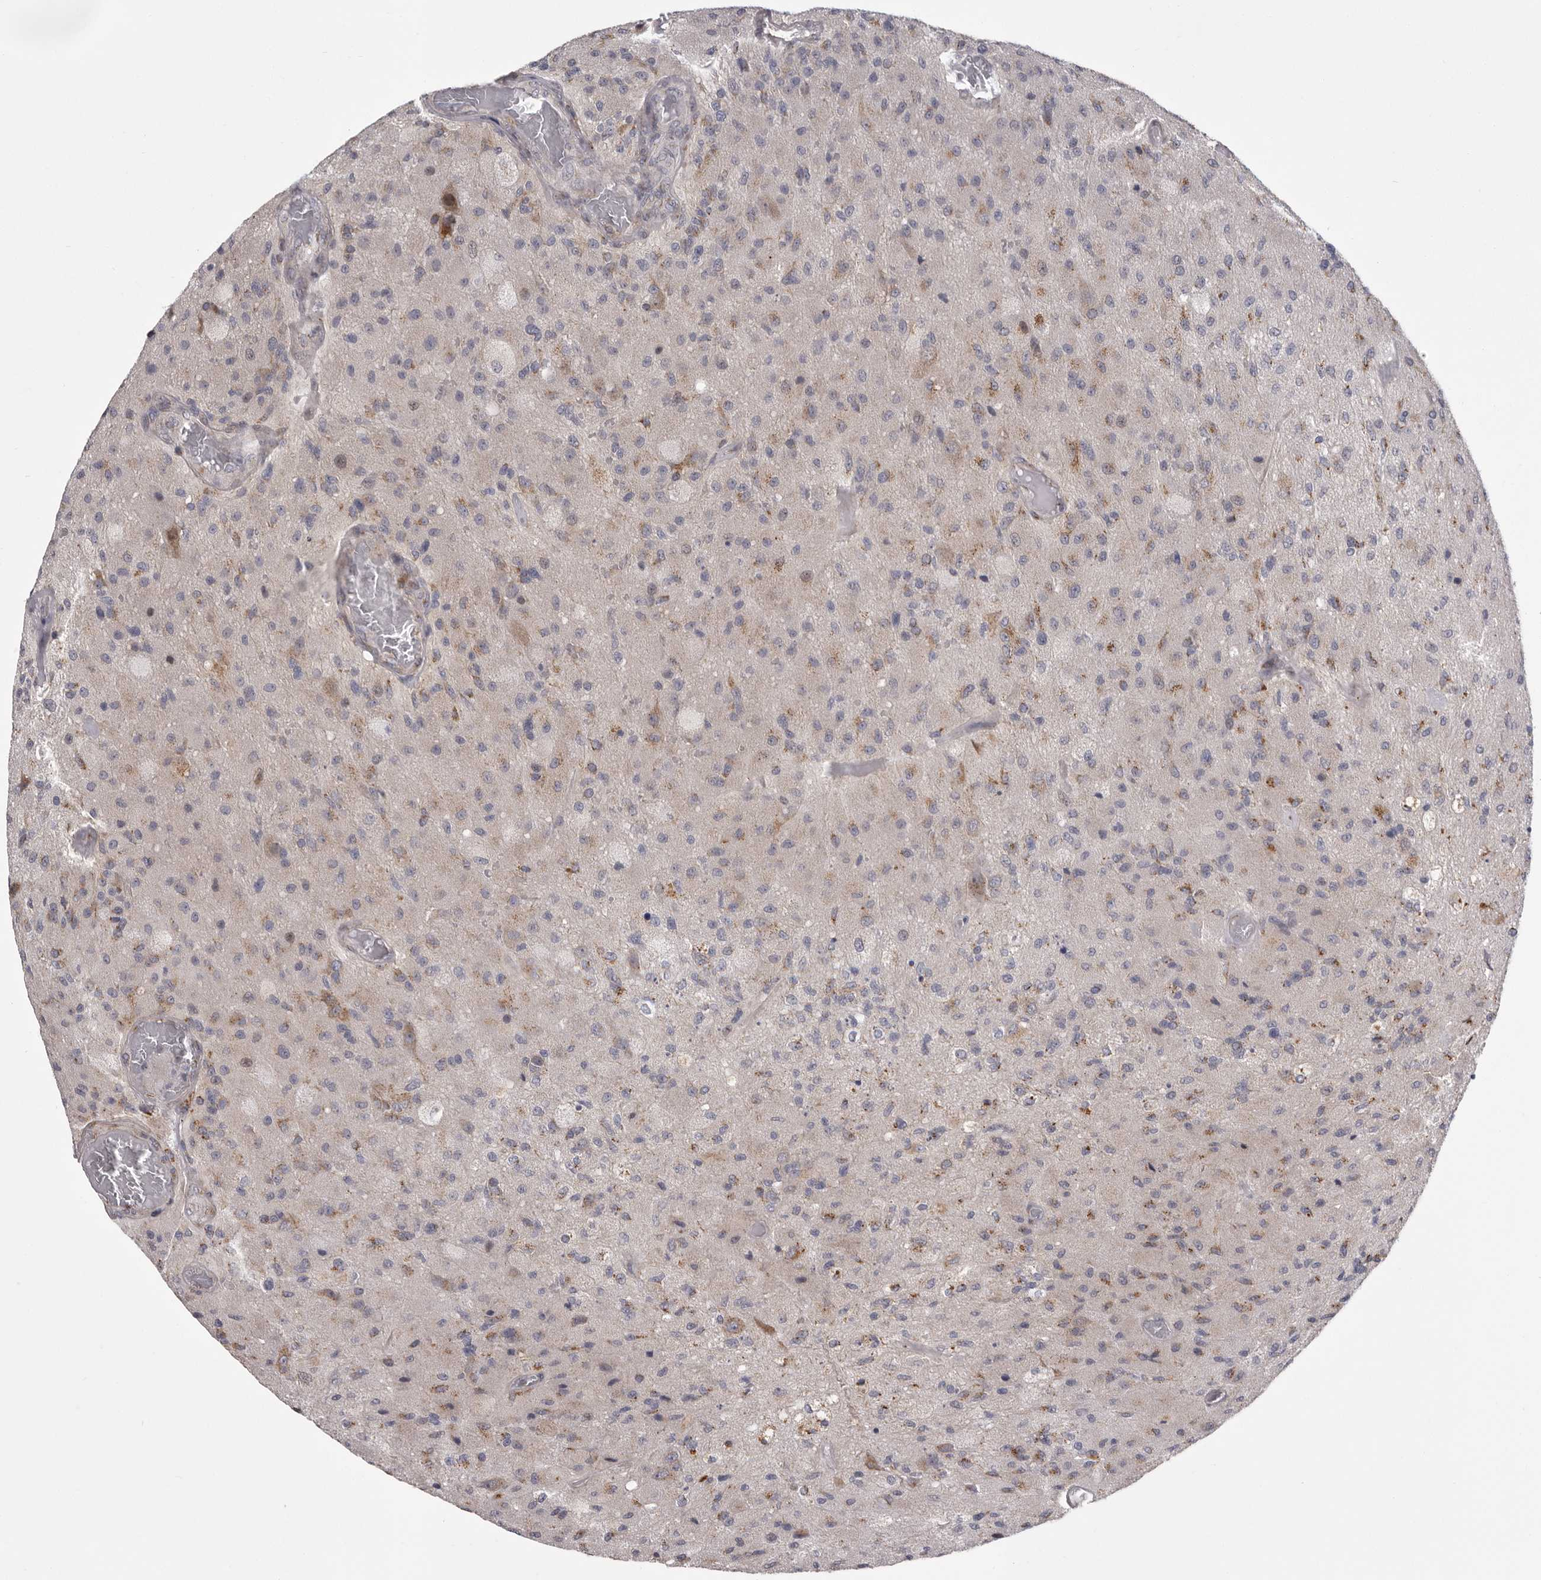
{"staining": {"intensity": "moderate", "quantity": "25%-75%", "location": "cytoplasmic/membranous"}, "tissue": "glioma", "cell_type": "Tumor cells", "image_type": "cancer", "snomed": [{"axis": "morphology", "description": "Normal tissue, NOS"}, {"axis": "morphology", "description": "Glioma, malignant, High grade"}, {"axis": "topography", "description": "Cerebral cortex"}], "caption": "Protein expression analysis of human malignant glioma (high-grade) reveals moderate cytoplasmic/membranous staining in about 25%-75% of tumor cells.", "gene": "WDR47", "patient": {"sex": "male", "age": 77}}